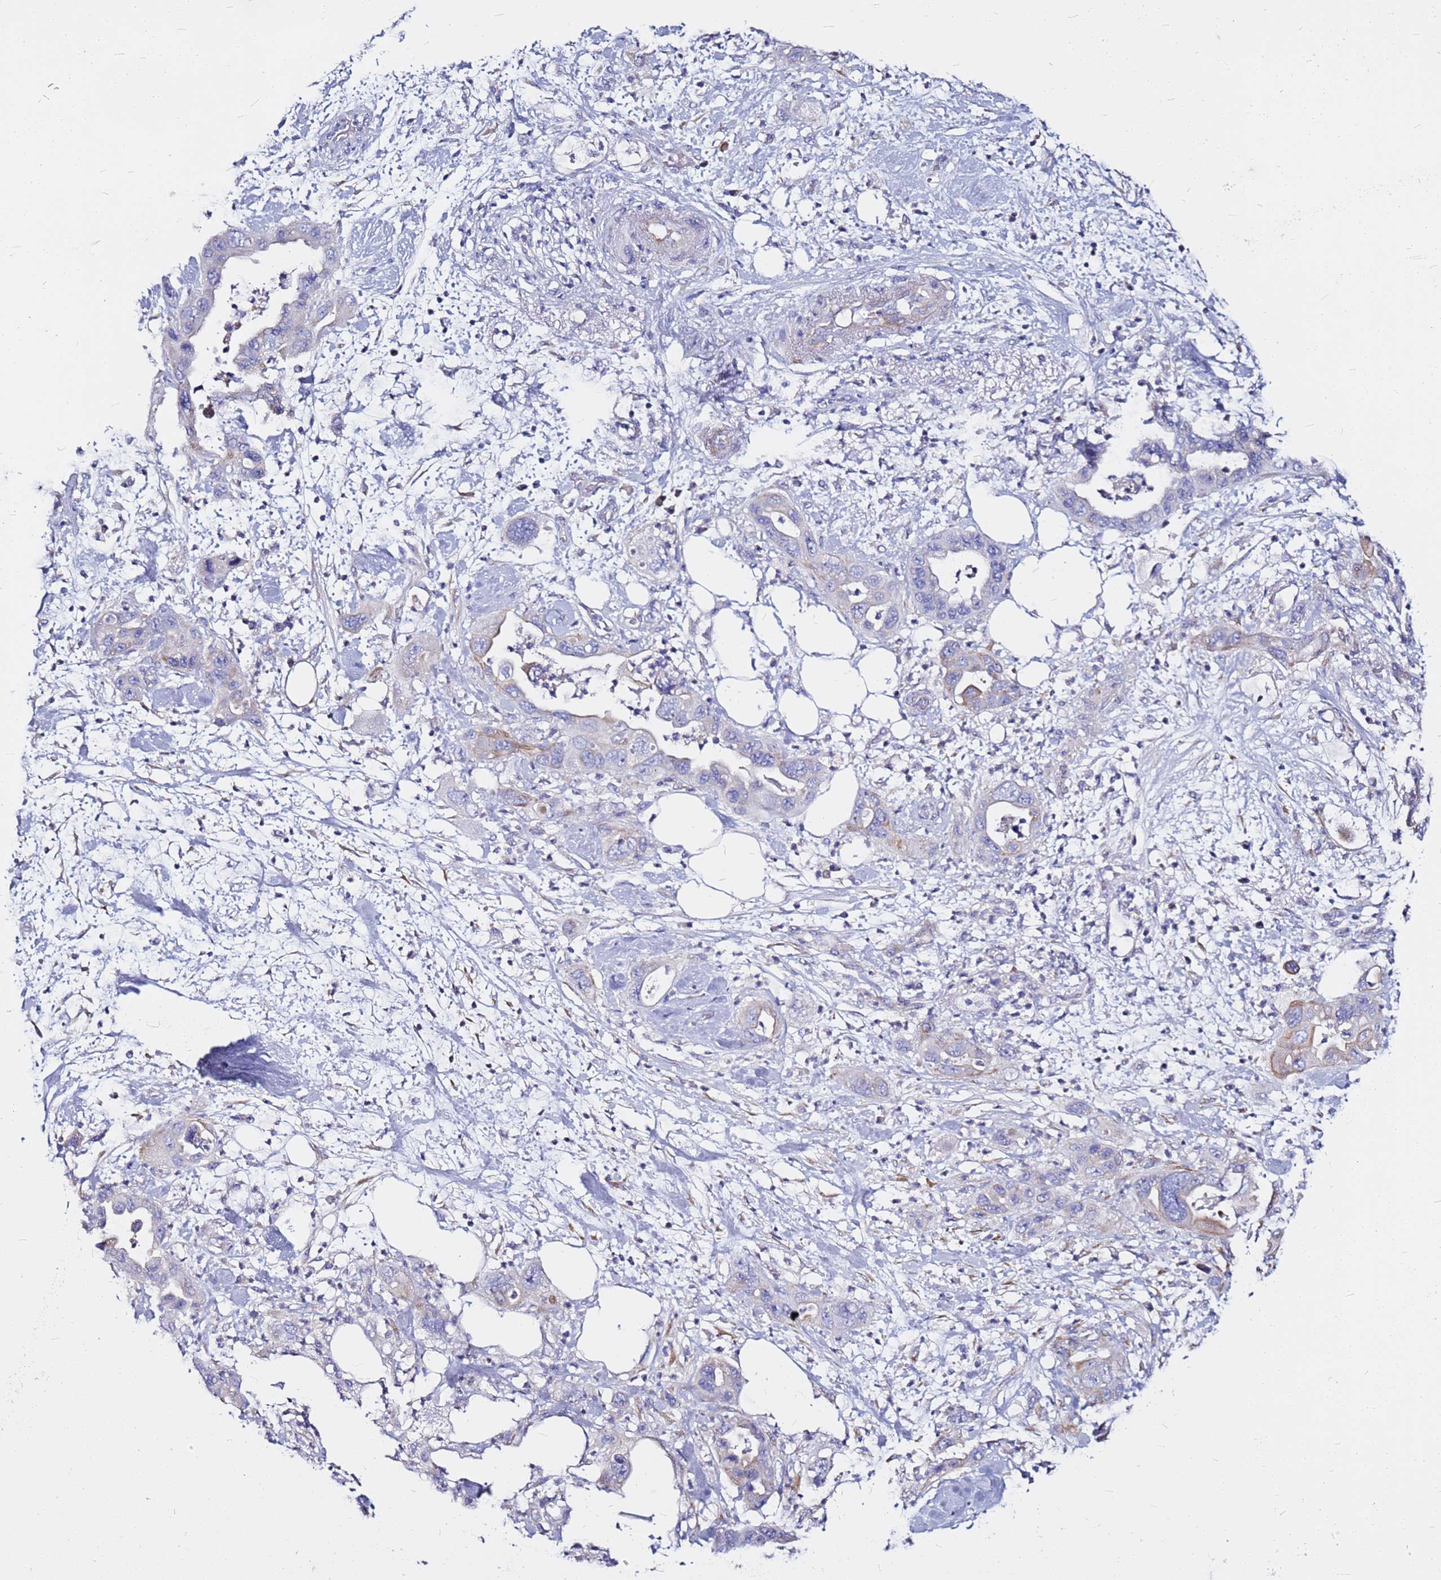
{"staining": {"intensity": "weak", "quantity": "<25%", "location": "cytoplasmic/membranous"}, "tissue": "pancreatic cancer", "cell_type": "Tumor cells", "image_type": "cancer", "snomed": [{"axis": "morphology", "description": "Adenocarcinoma, NOS"}, {"axis": "topography", "description": "Pancreas"}], "caption": "IHC photomicrograph of human pancreatic adenocarcinoma stained for a protein (brown), which shows no positivity in tumor cells.", "gene": "CASD1", "patient": {"sex": "female", "age": 71}}